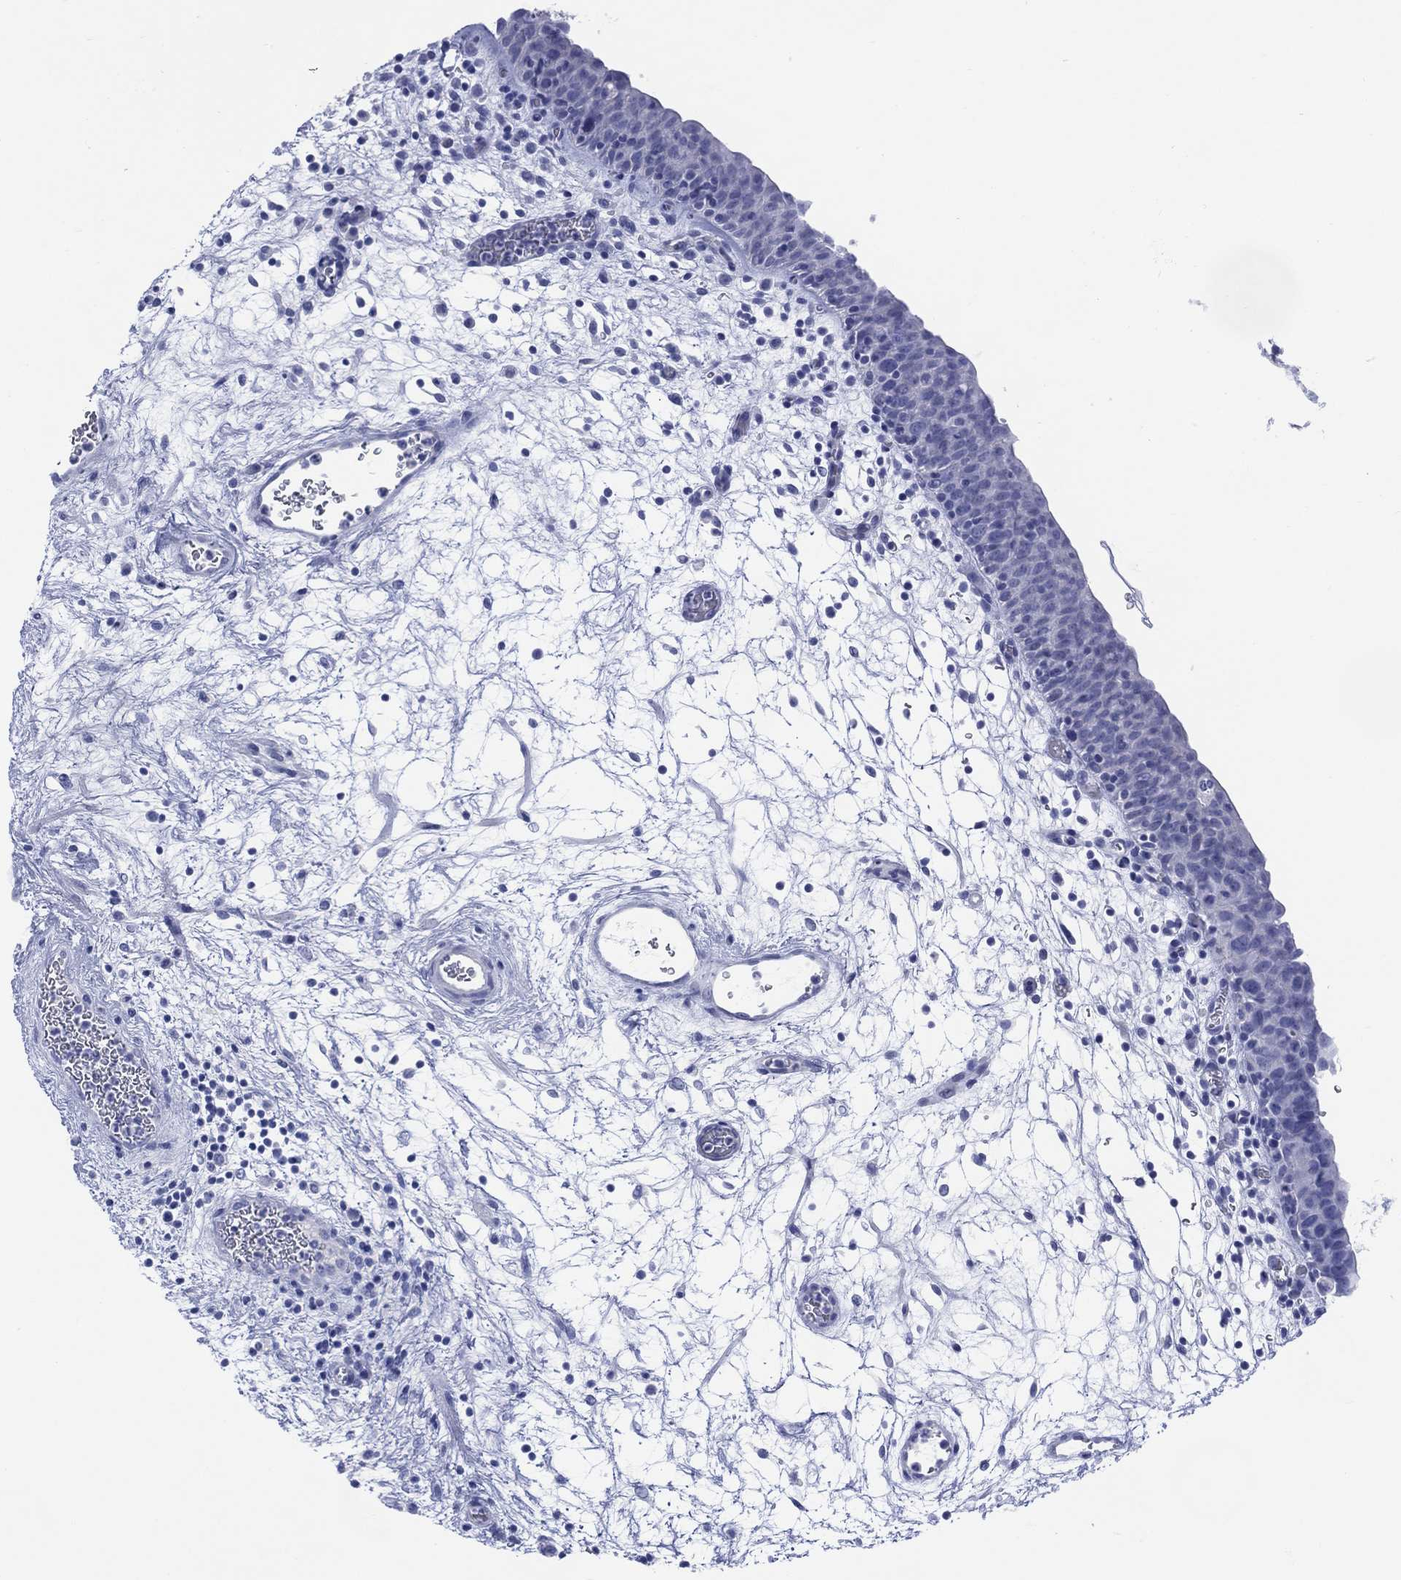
{"staining": {"intensity": "negative", "quantity": "none", "location": "none"}, "tissue": "urinary bladder", "cell_type": "Urothelial cells", "image_type": "normal", "snomed": [{"axis": "morphology", "description": "Normal tissue, NOS"}, {"axis": "topography", "description": "Urinary bladder"}], "caption": "Micrograph shows no significant protein staining in urothelial cells of benign urinary bladder. Nuclei are stained in blue.", "gene": "ENSG00000285953", "patient": {"sex": "male", "age": 37}}